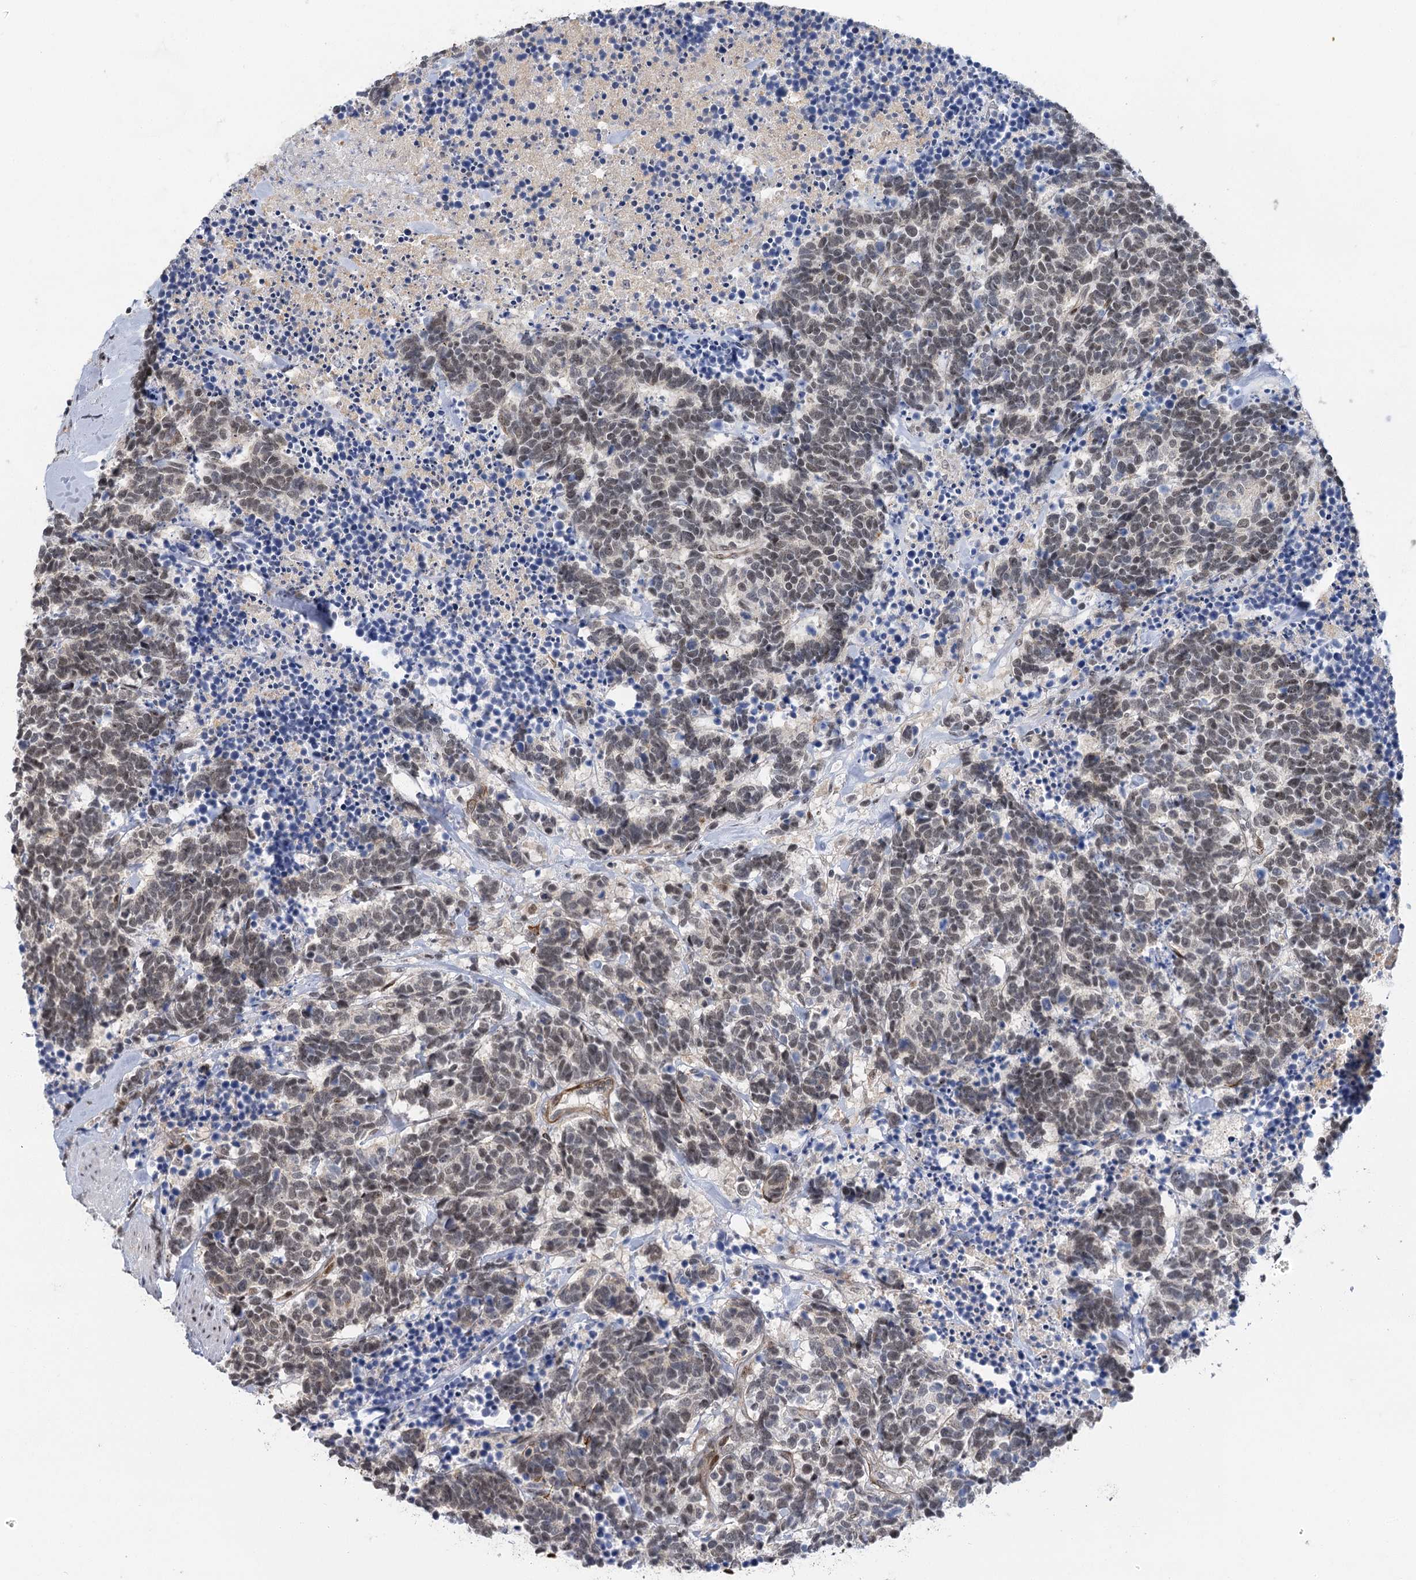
{"staining": {"intensity": "weak", "quantity": "25%-75%", "location": "nuclear"}, "tissue": "carcinoid", "cell_type": "Tumor cells", "image_type": "cancer", "snomed": [{"axis": "morphology", "description": "Carcinoma, NOS"}, {"axis": "morphology", "description": "Carcinoid, malignant, NOS"}, {"axis": "topography", "description": "Urinary bladder"}], "caption": "Immunohistochemical staining of human carcinoid (malignant) reveals low levels of weak nuclear protein expression in about 25%-75% of tumor cells.", "gene": "IL11RA", "patient": {"sex": "male", "age": 57}}